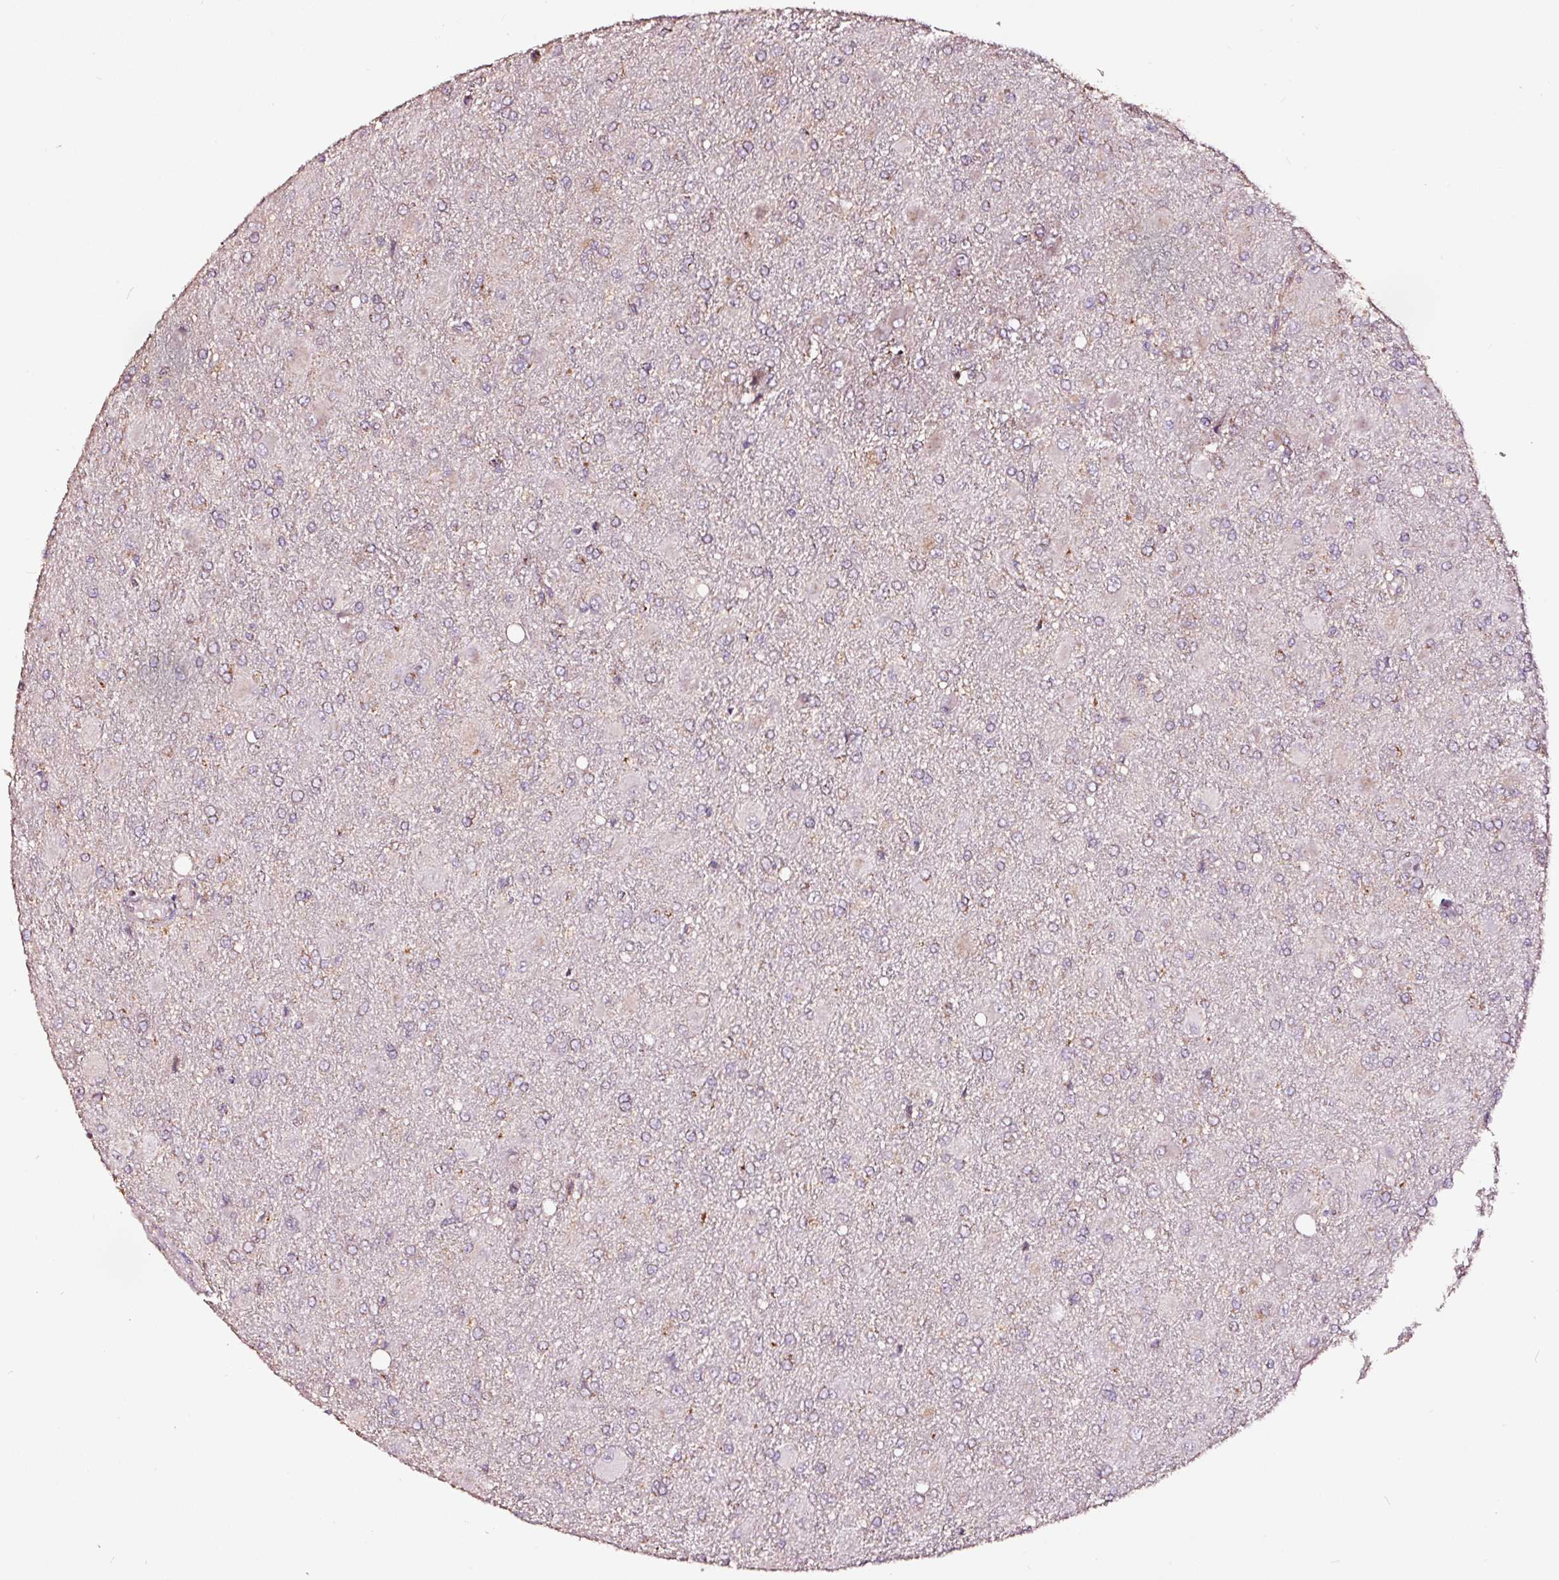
{"staining": {"intensity": "moderate", "quantity": "25%-75%", "location": "cytoplasmic/membranous"}, "tissue": "glioma", "cell_type": "Tumor cells", "image_type": "cancer", "snomed": [{"axis": "morphology", "description": "Glioma, malignant, High grade"}, {"axis": "topography", "description": "Brain"}], "caption": "The micrograph exhibits a brown stain indicating the presence of a protein in the cytoplasmic/membranous of tumor cells in glioma.", "gene": "TPM1", "patient": {"sex": "male", "age": 67}}